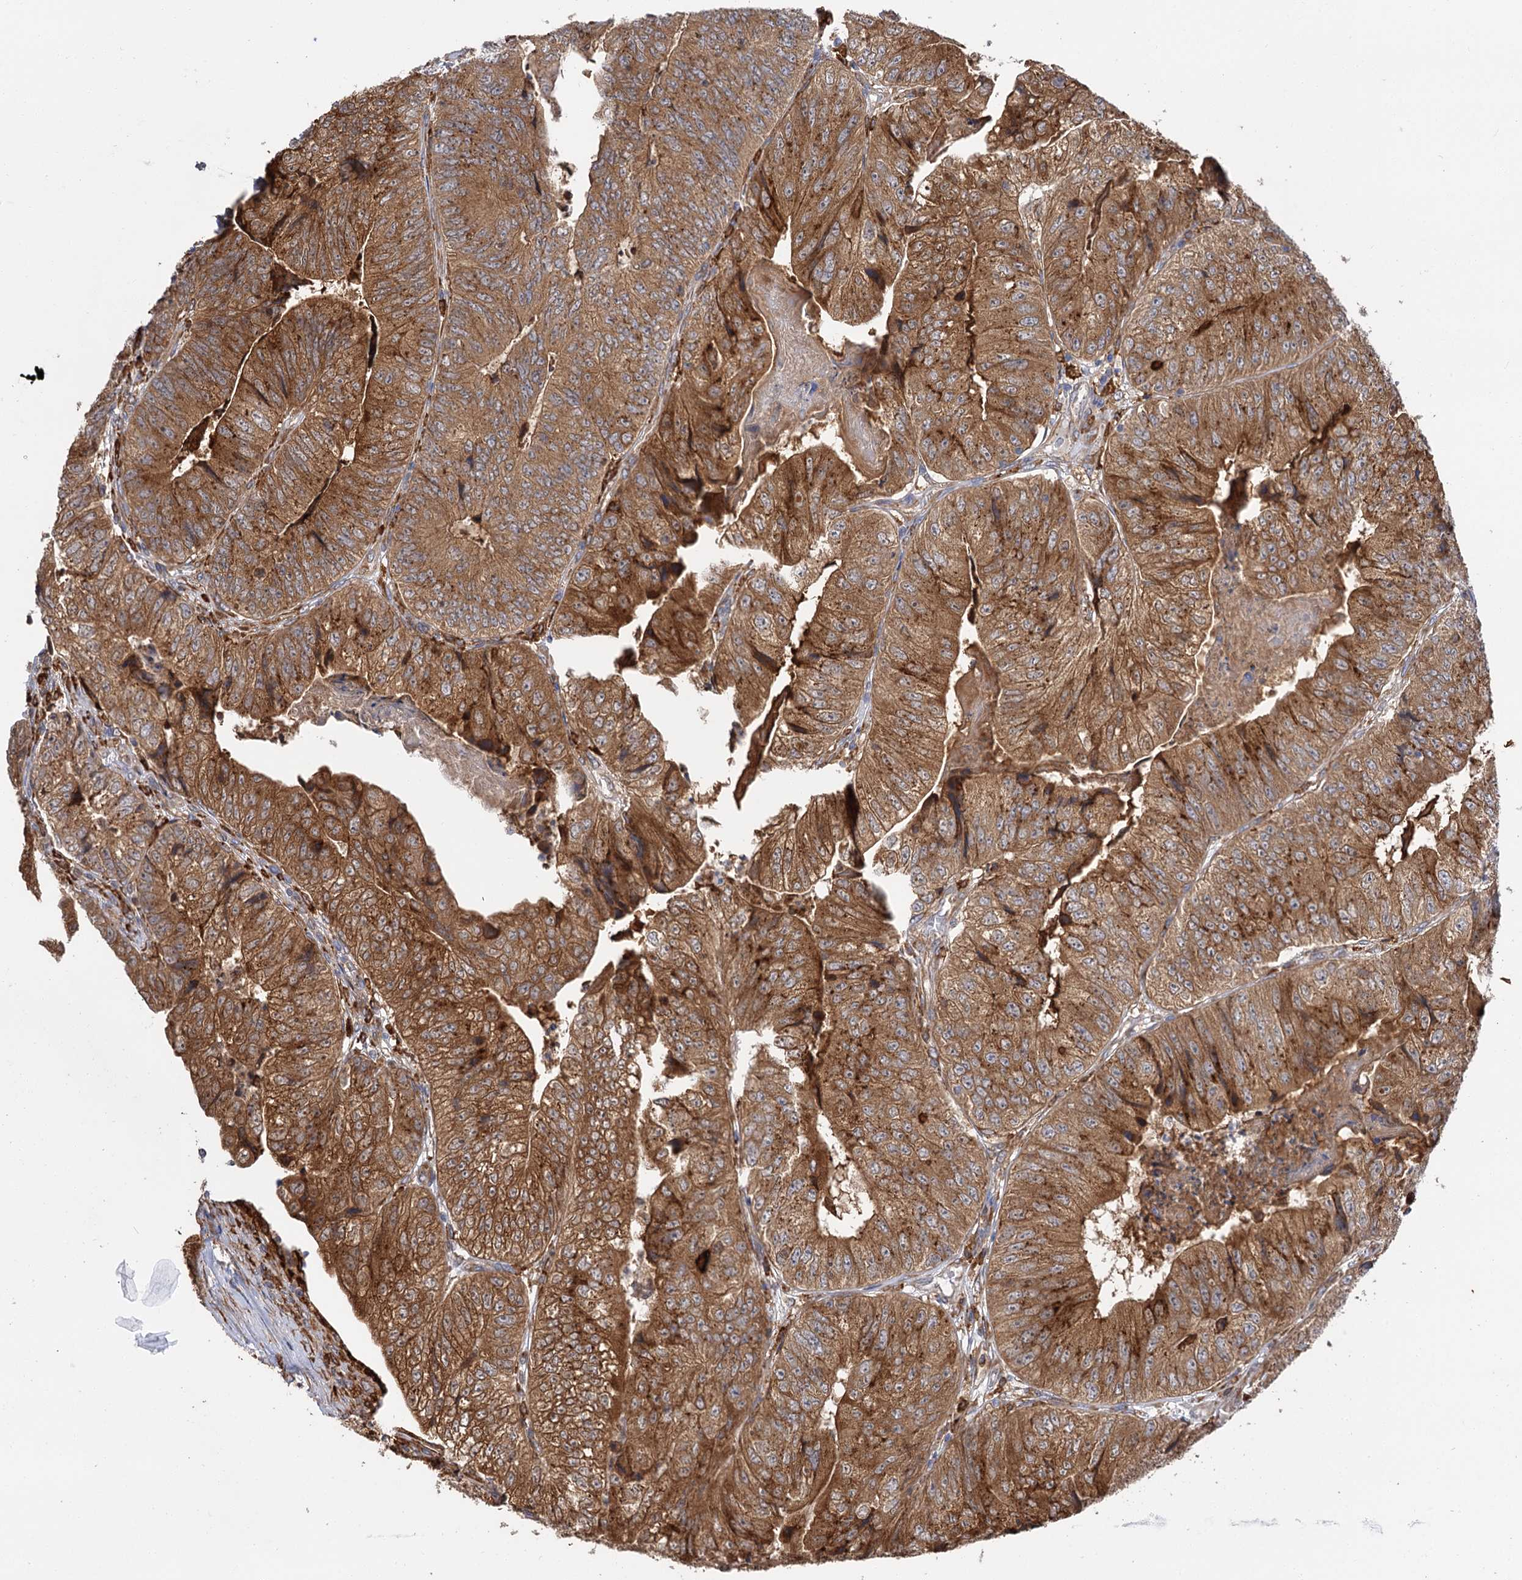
{"staining": {"intensity": "strong", "quantity": ">75%", "location": "cytoplasmic/membranous"}, "tissue": "colorectal cancer", "cell_type": "Tumor cells", "image_type": "cancer", "snomed": [{"axis": "morphology", "description": "Adenocarcinoma, NOS"}, {"axis": "topography", "description": "Colon"}], "caption": "DAB (3,3'-diaminobenzidine) immunohistochemical staining of adenocarcinoma (colorectal) exhibits strong cytoplasmic/membranous protein positivity in about >75% of tumor cells.", "gene": "PPIP5K2", "patient": {"sex": "female", "age": 67}}